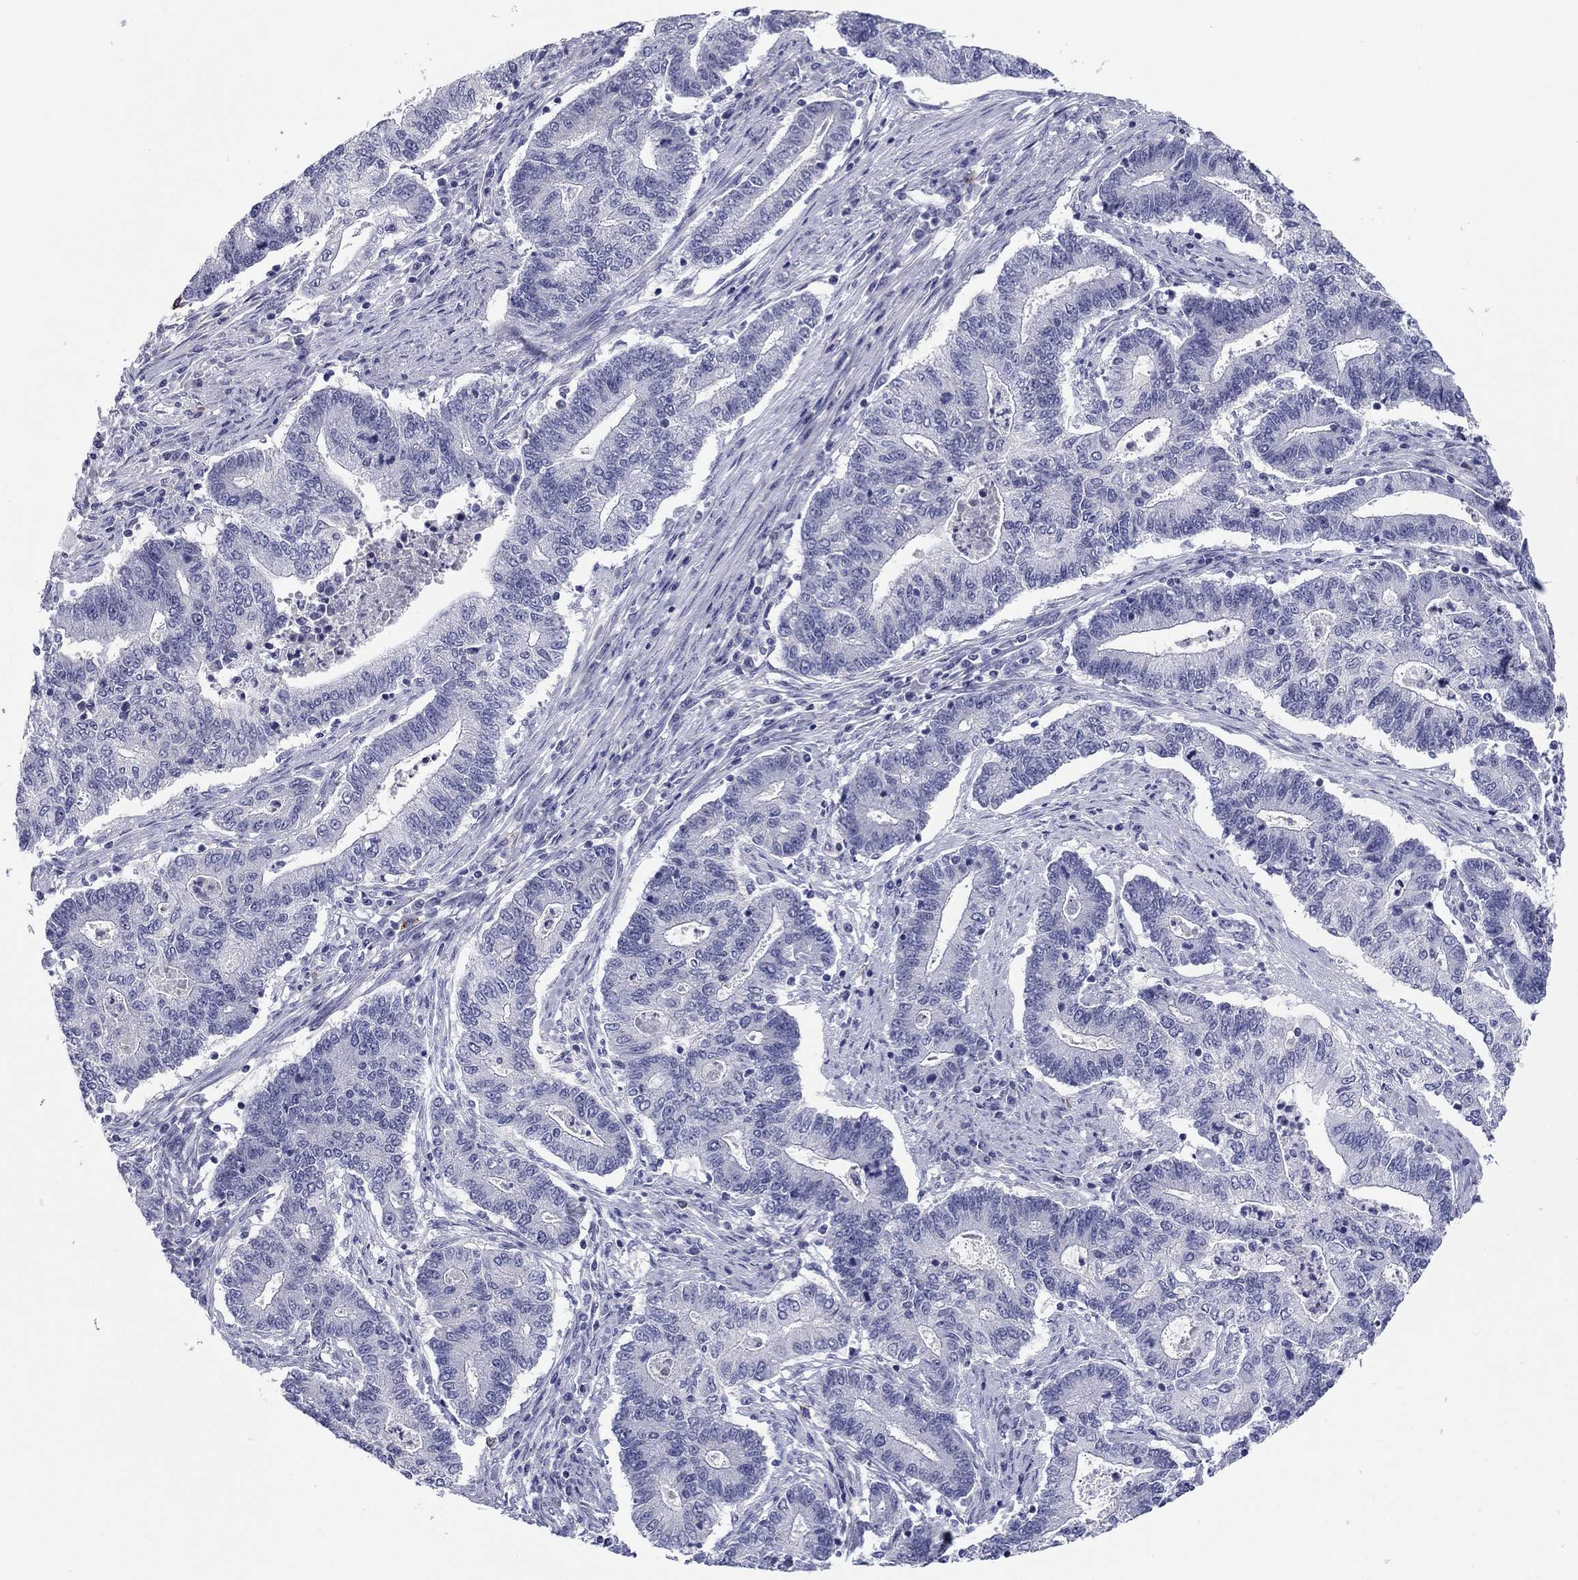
{"staining": {"intensity": "negative", "quantity": "none", "location": "none"}, "tissue": "endometrial cancer", "cell_type": "Tumor cells", "image_type": "cancer", "snomed": [{"axis": "morphology", "description": "Adenocarcinoma, NOS"}, {"axis": "topography", "description": "Uterus"}, {"axis": "topography", "description": "Endometrium"}], "caption": "Endometrial adenocarcinoma stained for a protein using immunohistochemistry reveals no staining tumor cells.", "gene": "HAO1", "patient": {"sex": "female", "age": 54}}